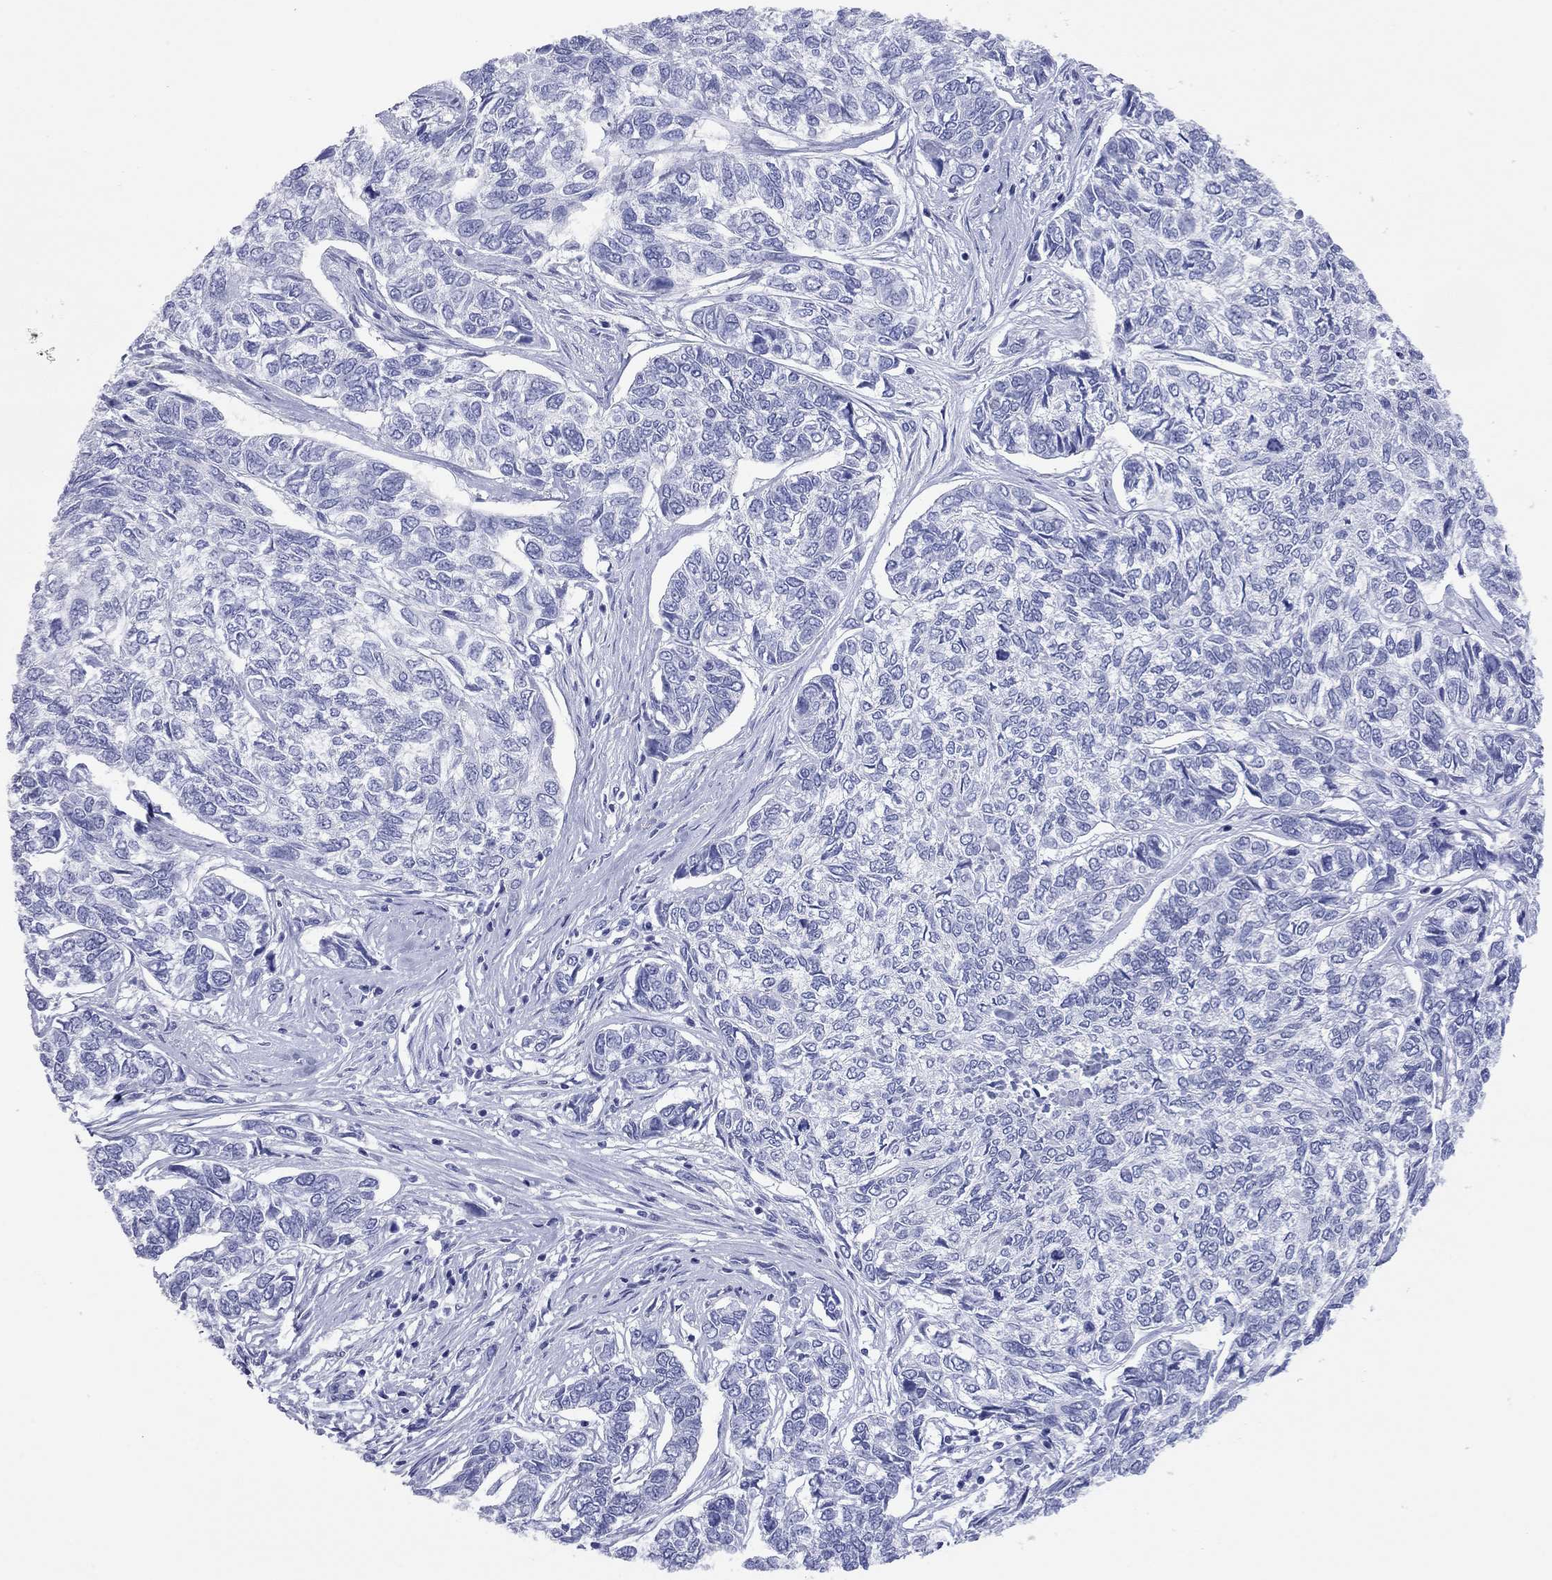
{"staining": {"intensity": "negative", "quantity": "none", "location": "none"}, "tissue": "skin cancer", "cell_type": "Tumor cells", "image_type": "cancer", "snomed": [{"axis": "morphology", "description": "Basal cell carcinoma"}, {"axis": "topography", "description": "Skin"}], "caption": "A photomicrograph of human skin cancer is negative for staining in tumor cells.", "gene": "ACTL7B", "patient": {"sex": "female", "age": 65}}